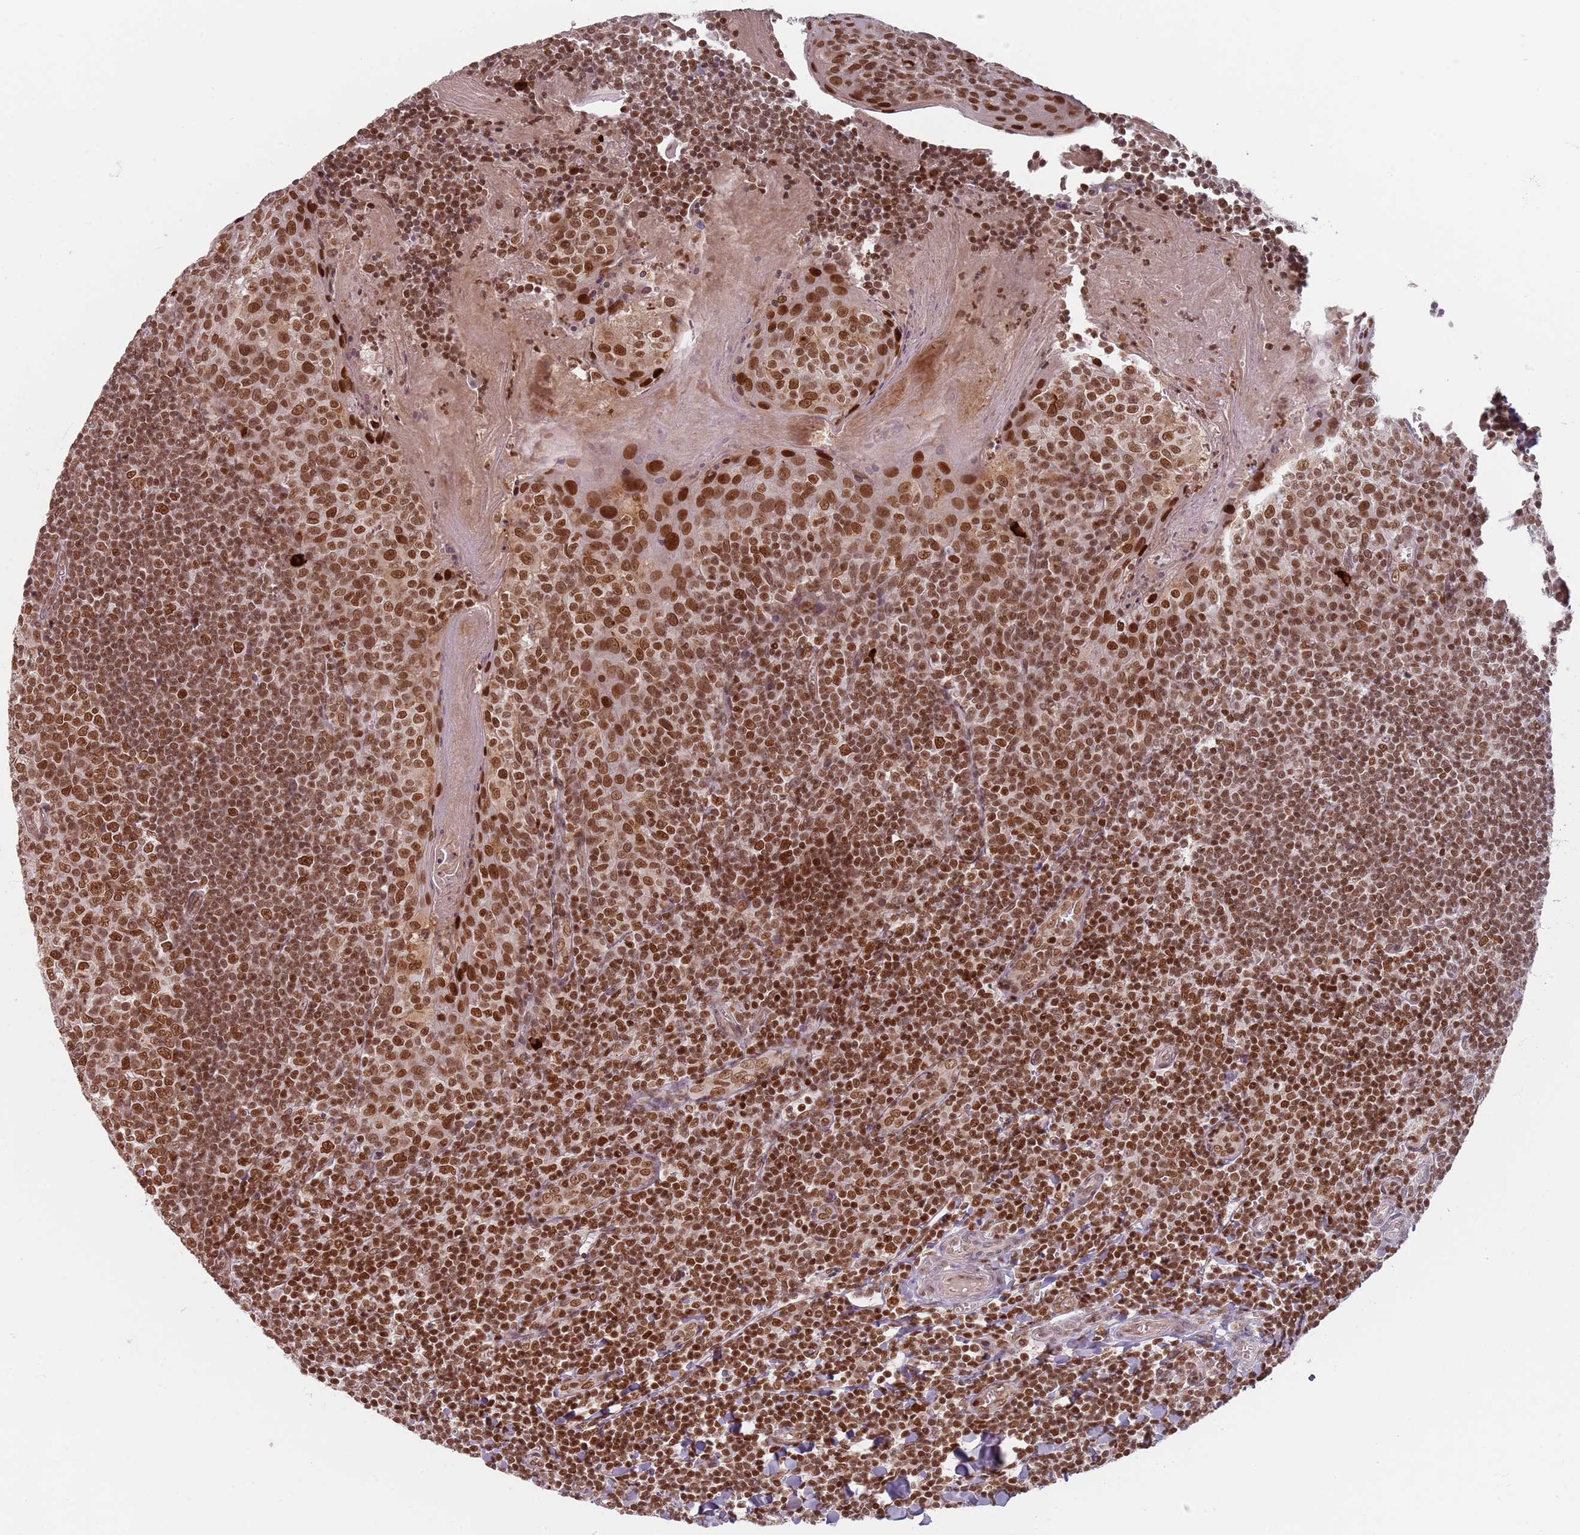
{"staining": {"intensity": "strong", "quantity": ">75%", "location": "nuclear"}, "tissue": "tonsil", "cell_type": "Germinal center cells", "image_type": "normal", "snomed": [{"axis": "morphology", "description": "Normal tissue, NOS"}, {"axis": "topography", "description": "Tonsil"}], "caption": "A micrograph of human tonsil stained for a protein displays strong nuclear brown staining in germinal center cells.", "gene": "NUP50", "patient": {"sex": "male", "age": 27}}